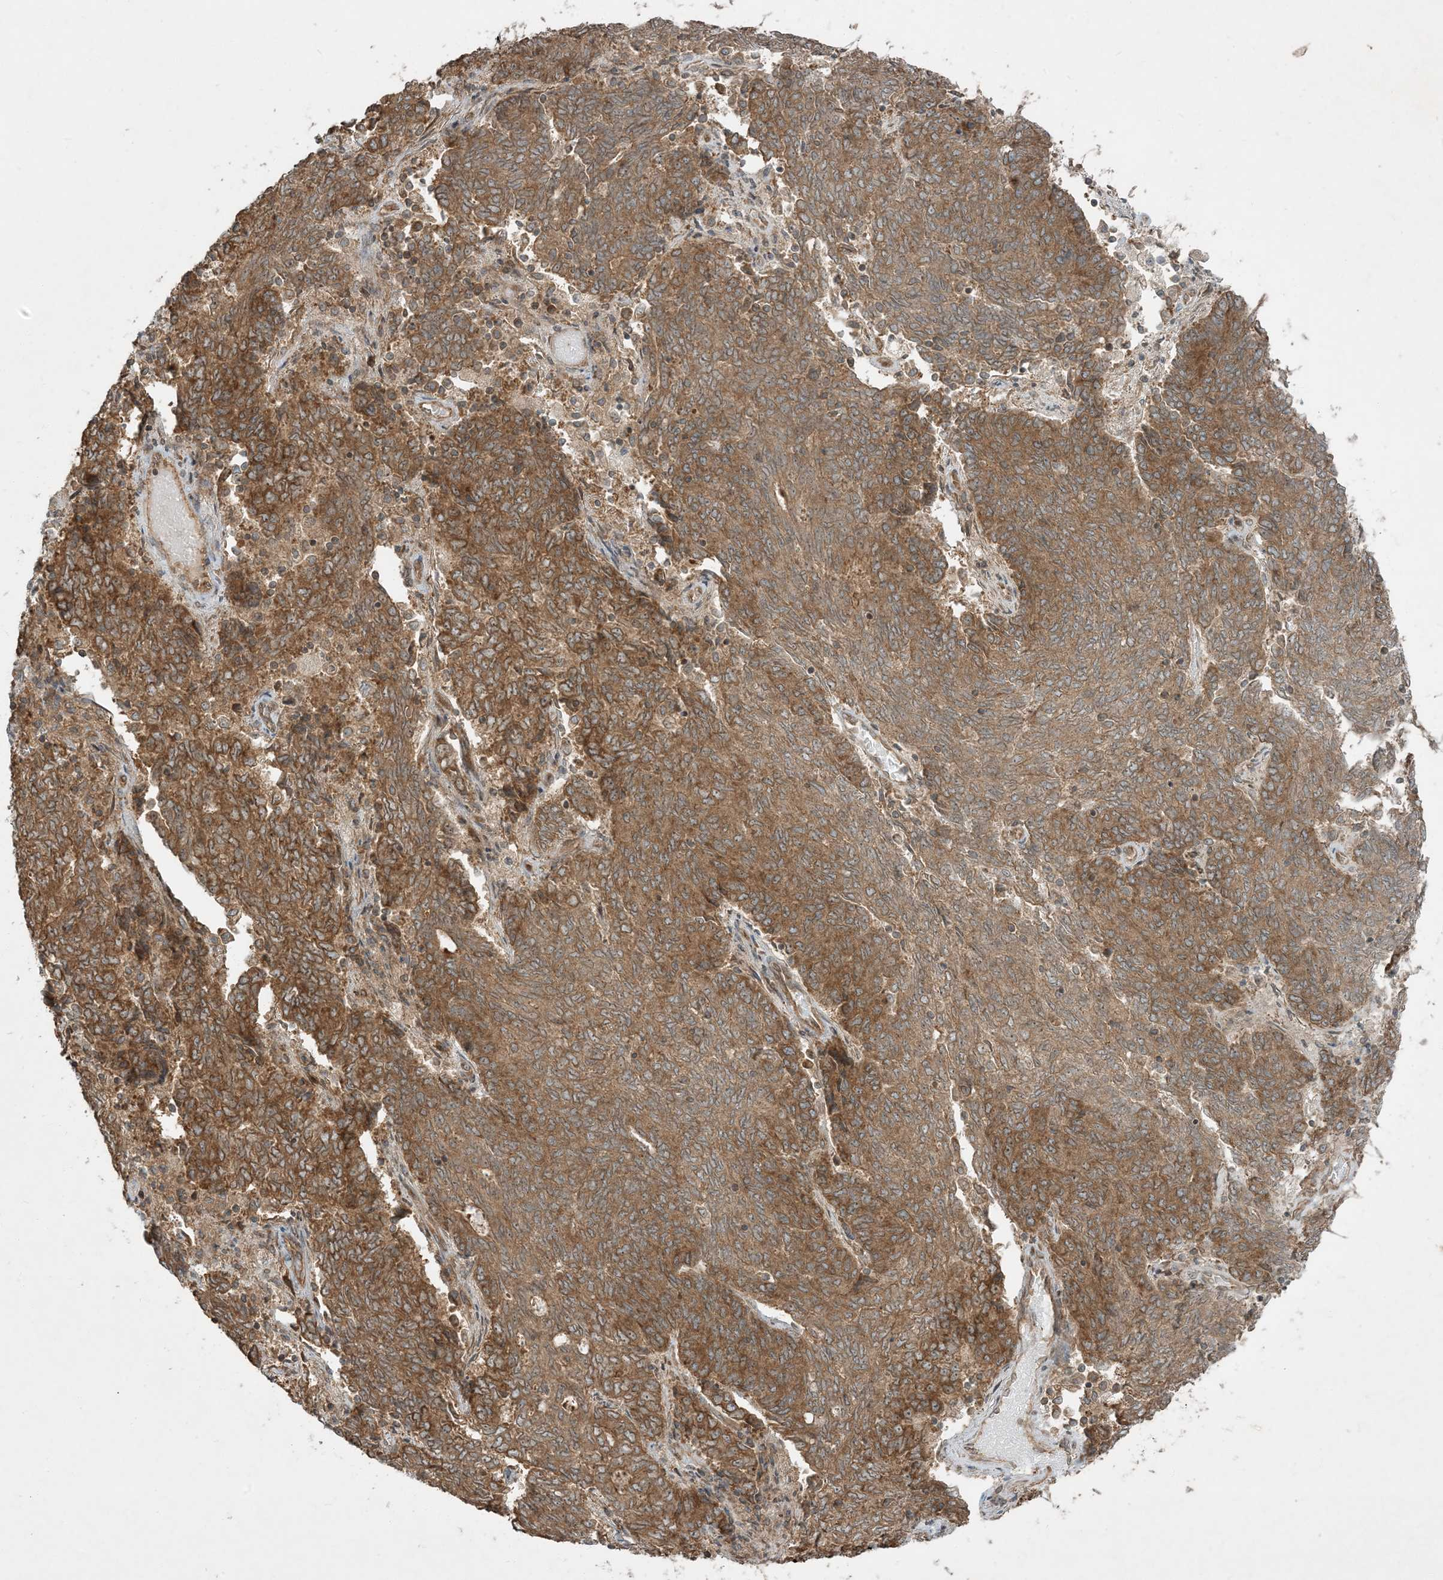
{"staining": {"intensity": "moderate", "quantity": ">75%", "location": "cytoplasmic/membranous"}, "tissue": "endometrial cancer", "cell_type": "Tumor cells", "image_type": "cancer", "snomed": [{"axis": "morphology", "description": "Adenocarcinoma, NOS"}, {"axis": "topography", "description": "Endometrium"}], "caption": "The immunohistochemical stain highlights moderate cytoplasmic/membranous staining in tumor cells of endometrial cancer (adenocarcinoma) tissue.", "gene": "COMMD8", "patient": {"sex": "female", "age": 80}}